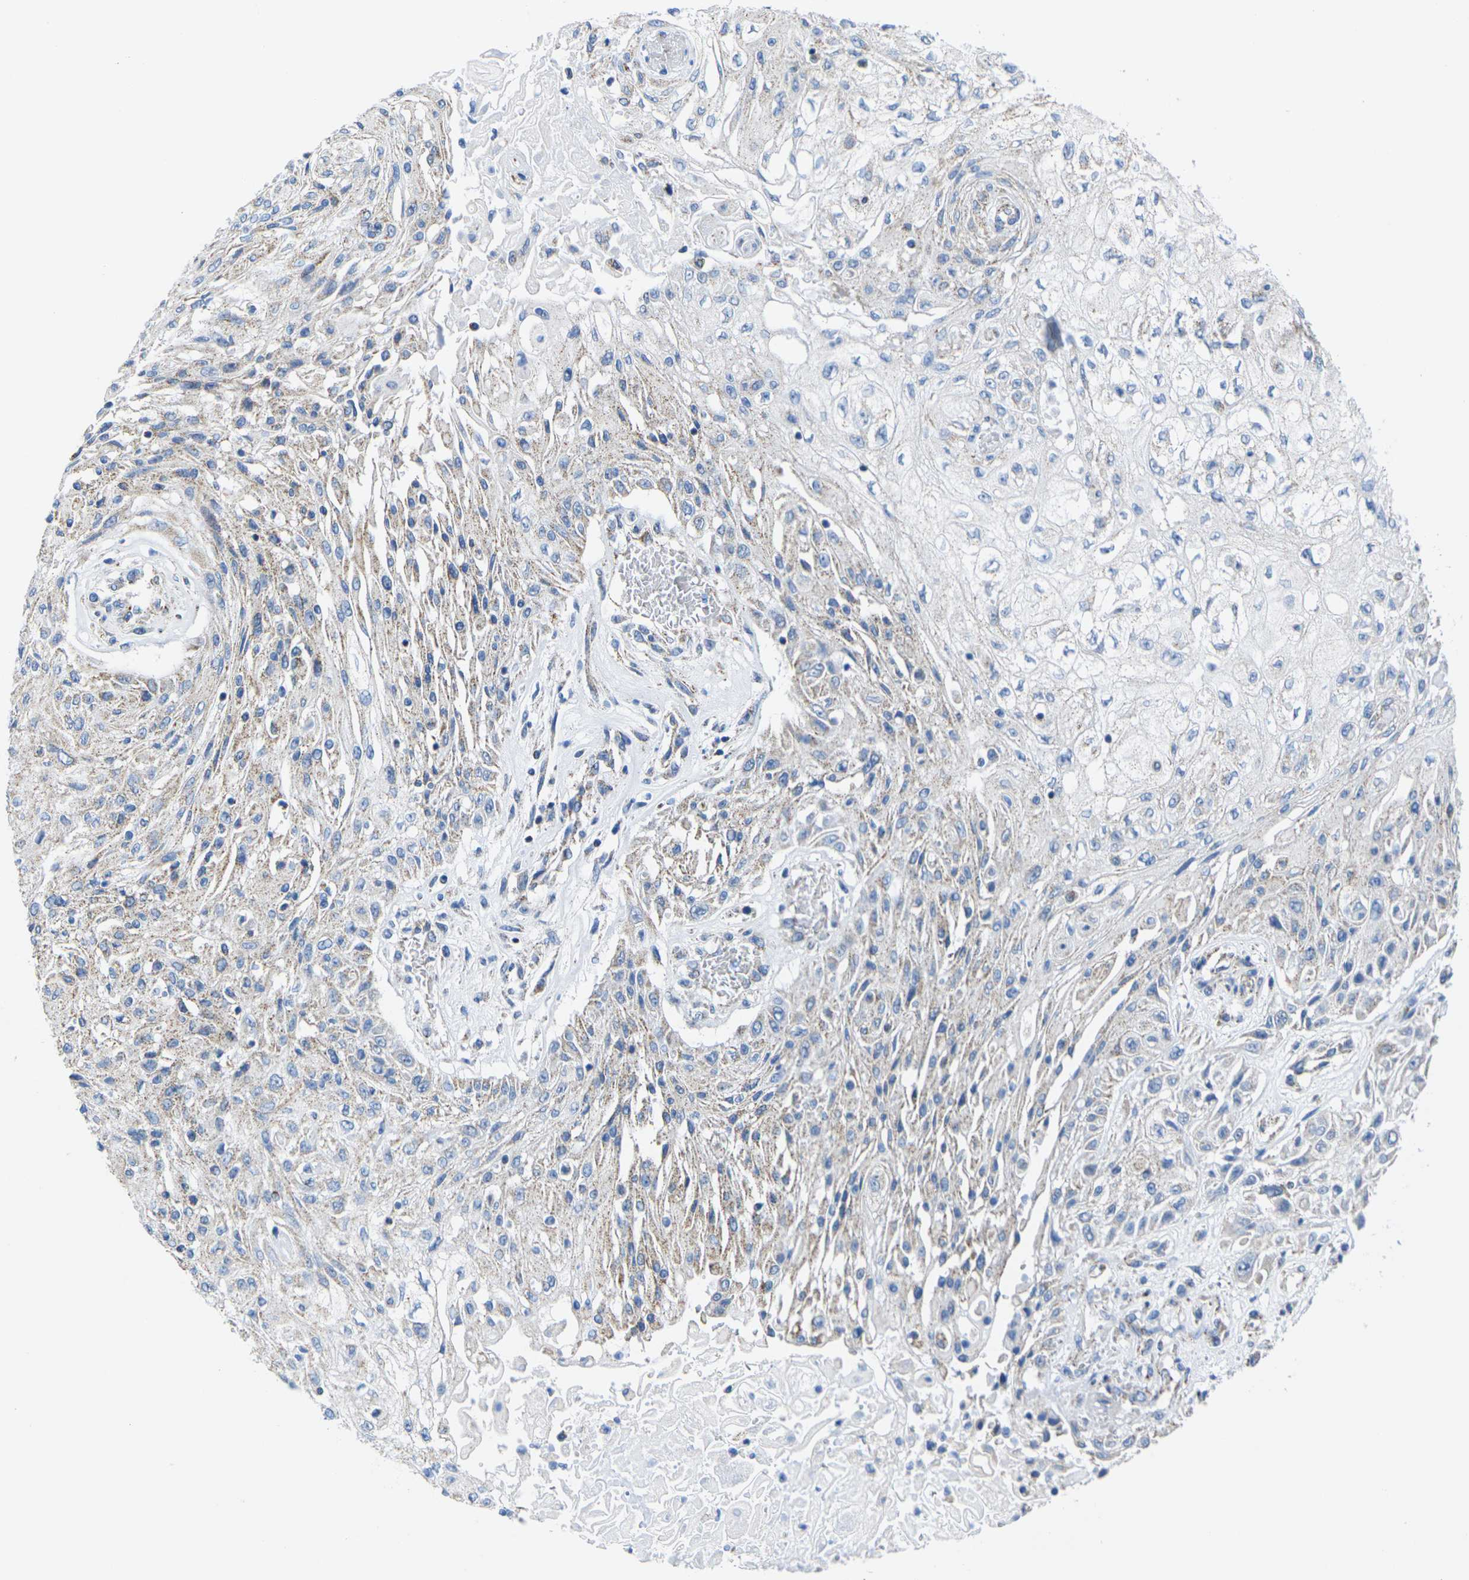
{"staining": {"intensity": "weak", "quantity": "<25%", "location": "cytoplasmic/membranous"}, "tissue": "skin cancer", "cell_type": "Tumor cells", "image_type": "cancer", "snomed": [{"axis": "morphology", "description": "Squamous cell carcinoma, NOS"}, {"axis": "topography", "description": "Skin"}], "caption": "This is a image of IHC staining of squamous cell carcinoma (skin), which shows no positivity in tumor cells.", "gene": "TMEM204", "patient": {"sex": "male", "age": 75}}